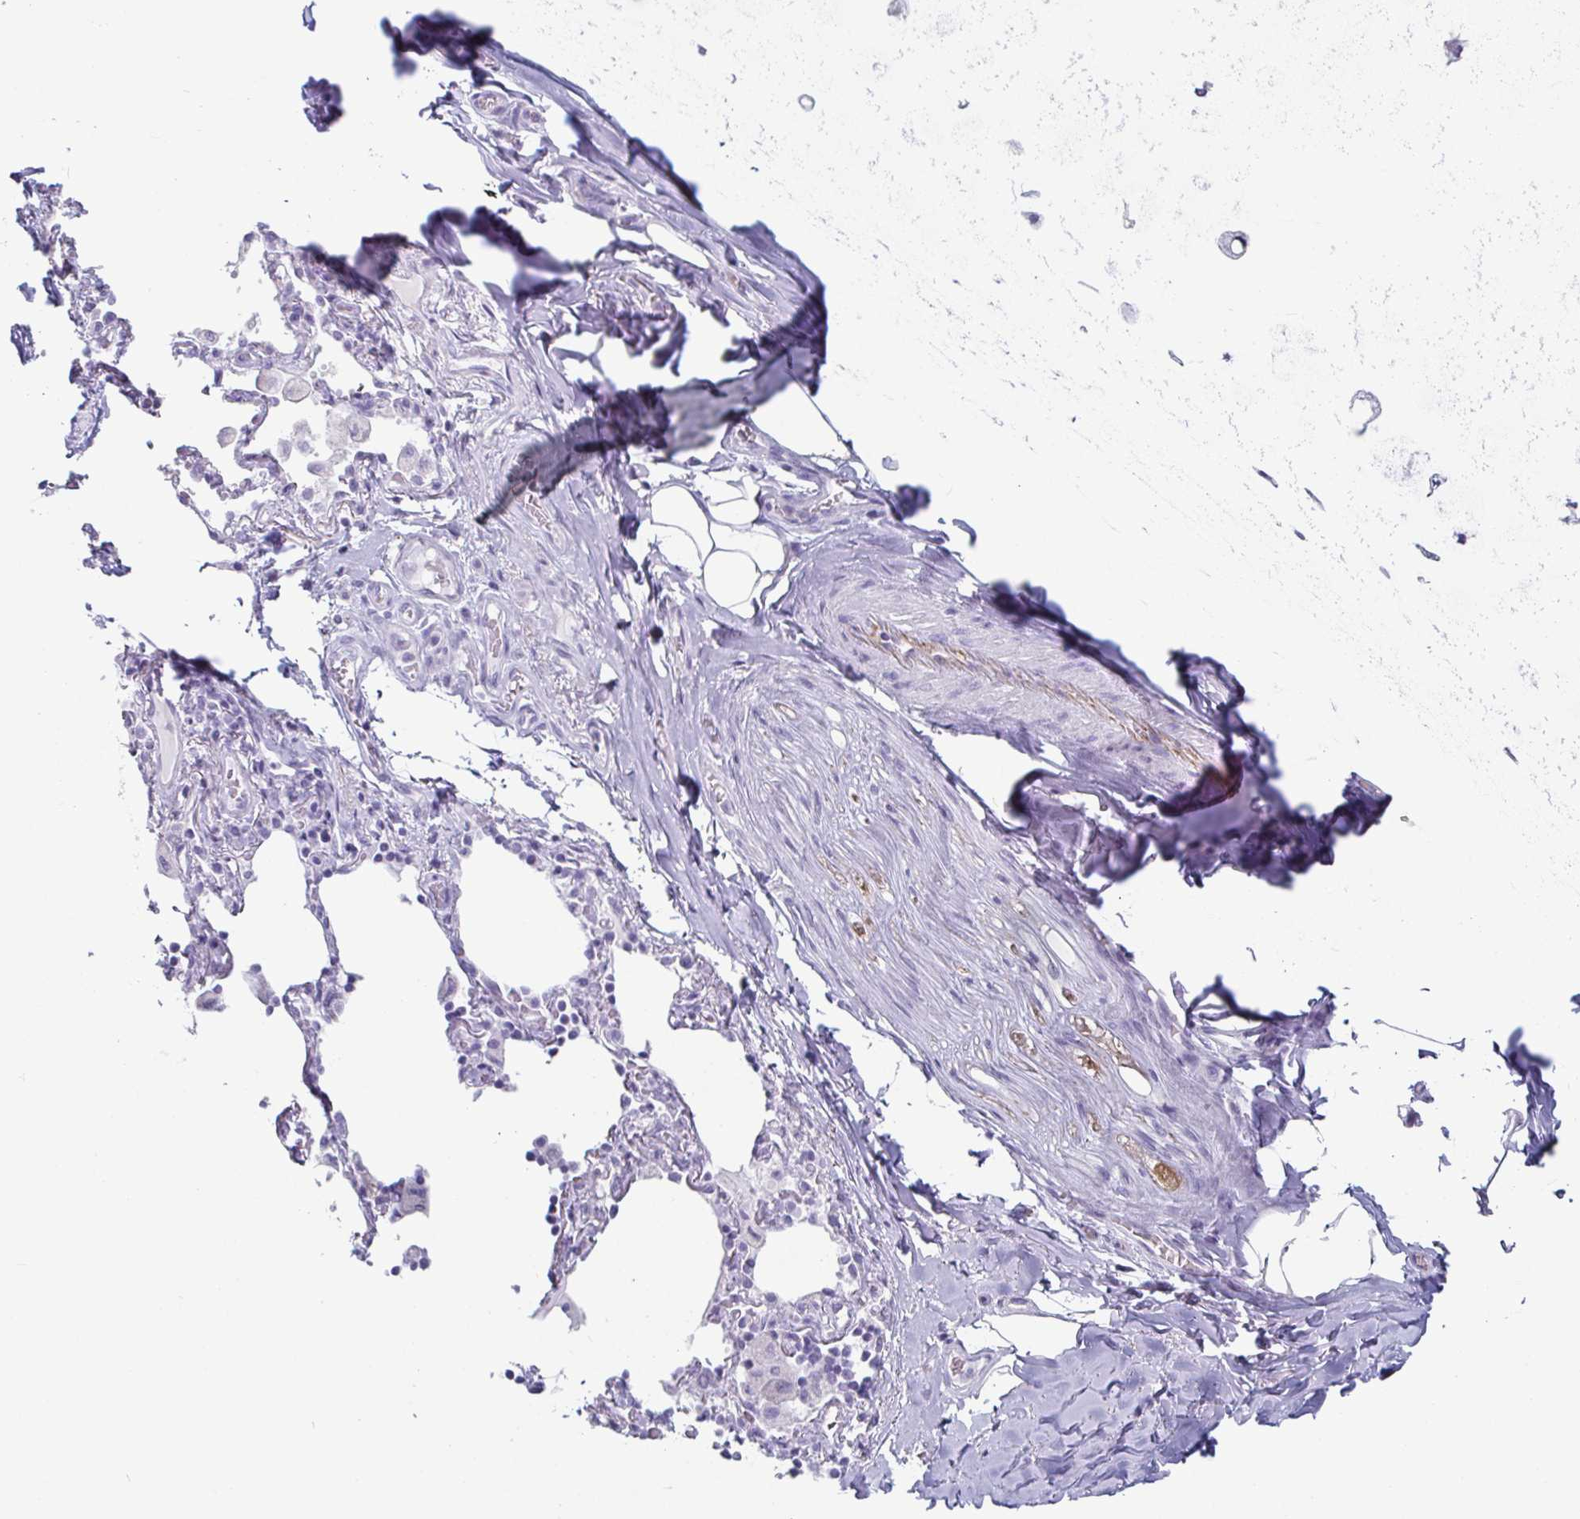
{"staining": {"intensity": "negative", "quantity": "none", "location": "none"}, "tissue": "adipose tissue", "cell_type": "Adipocytes", "image_type": "normal", "snomed": [{"axis": "morphology", "description": "Normal tissue, NOS"}, {"axis": "topography", "description": "Cartilage tissue"}, {"axis": "topography", "description": "Bronchus"}], "caption": "DAB (3,3'-diaminobenzidine) immunohistochemical staining of normal adipose tissue shows no significant positivity in adipocytes.", "gene": "CREG2", "patient": {"sex": "male", "age": 64}}